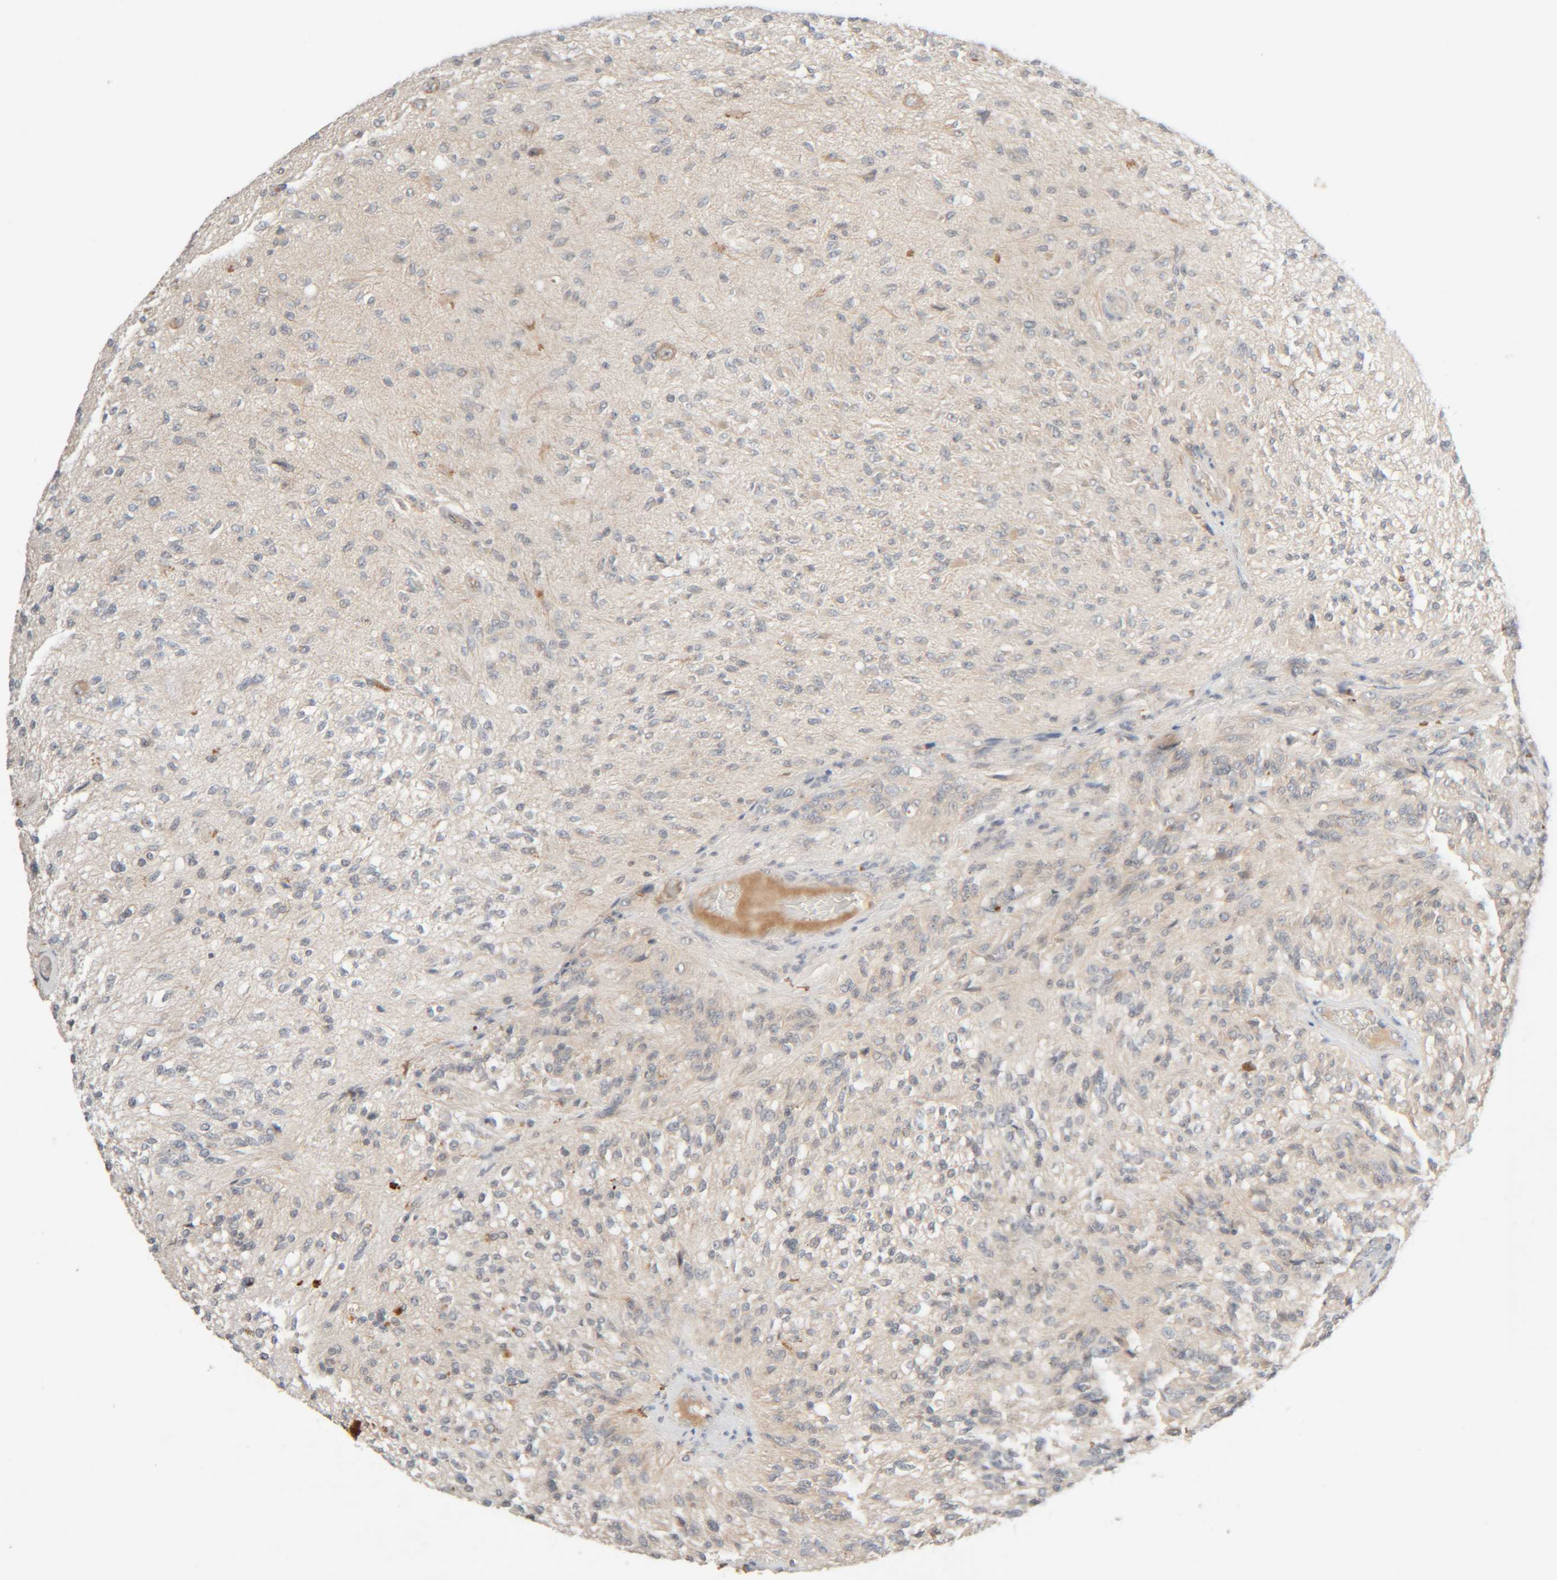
{"staining": {"intensity": "negative", "quantity": "none", "location": "none"}, "tissue": "glioma", "cell_type": "Tumor cells", "image_type": "cancer", "snomed": [{"axis": "morphology", "description": "Normal tissue, NOS"}, {"axis": "morphology", "description": "Glioma, malignant, High grade"}, {"axis": "topography", "description": "Cerebral cortex"}], "caption": "Glioma was stained to show a protein in brown. There is no significant positivity in tumor cells.", "gene": "CHKA", "patient": {"sex": "male", "age": 77}}